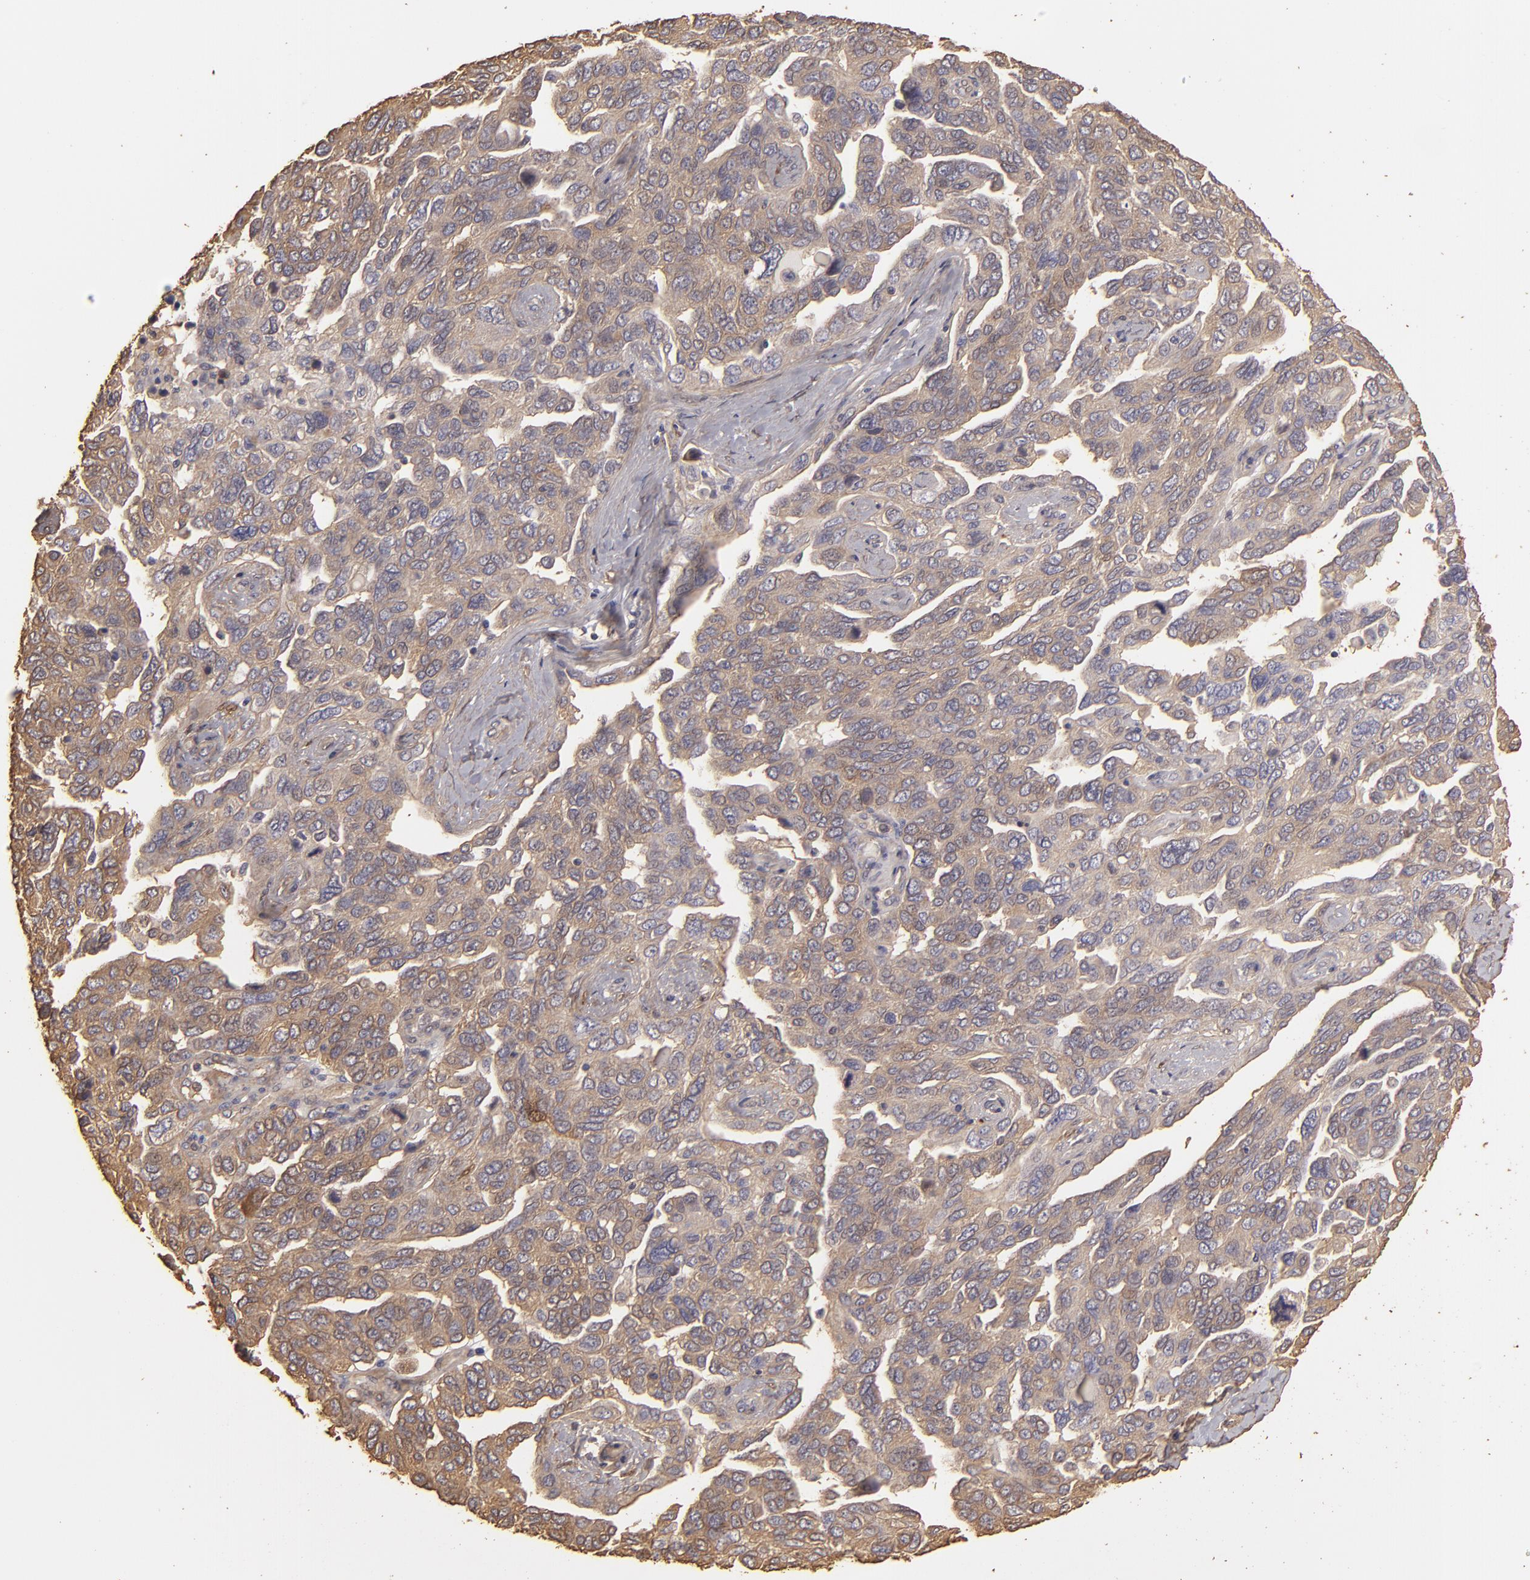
{"staining": {"intensity": "weak", "quantity": ">75%", "location": "cytoplasmic/membranous"}, "tissue": "ovarian cancer", "cell_type": "Tumor cells", "image_type": "cancer", "snomed": [{"axis": "morphology", "description": "Cystadenocarcinoma, serous, NOS"}, {"axis": "topography", "description": "Ovary"}], "caption": "Immunohistochemical staining of human serous cystadenocarcinoma (ovarian) displays low levels of weak cytoplasmic/membranous staining in approximately >75% of tumor cells. (IHC, brightfield microscopy, high magnification).", "gene": "HSPB6", "patient": {"sex": "female", "age": 64}}